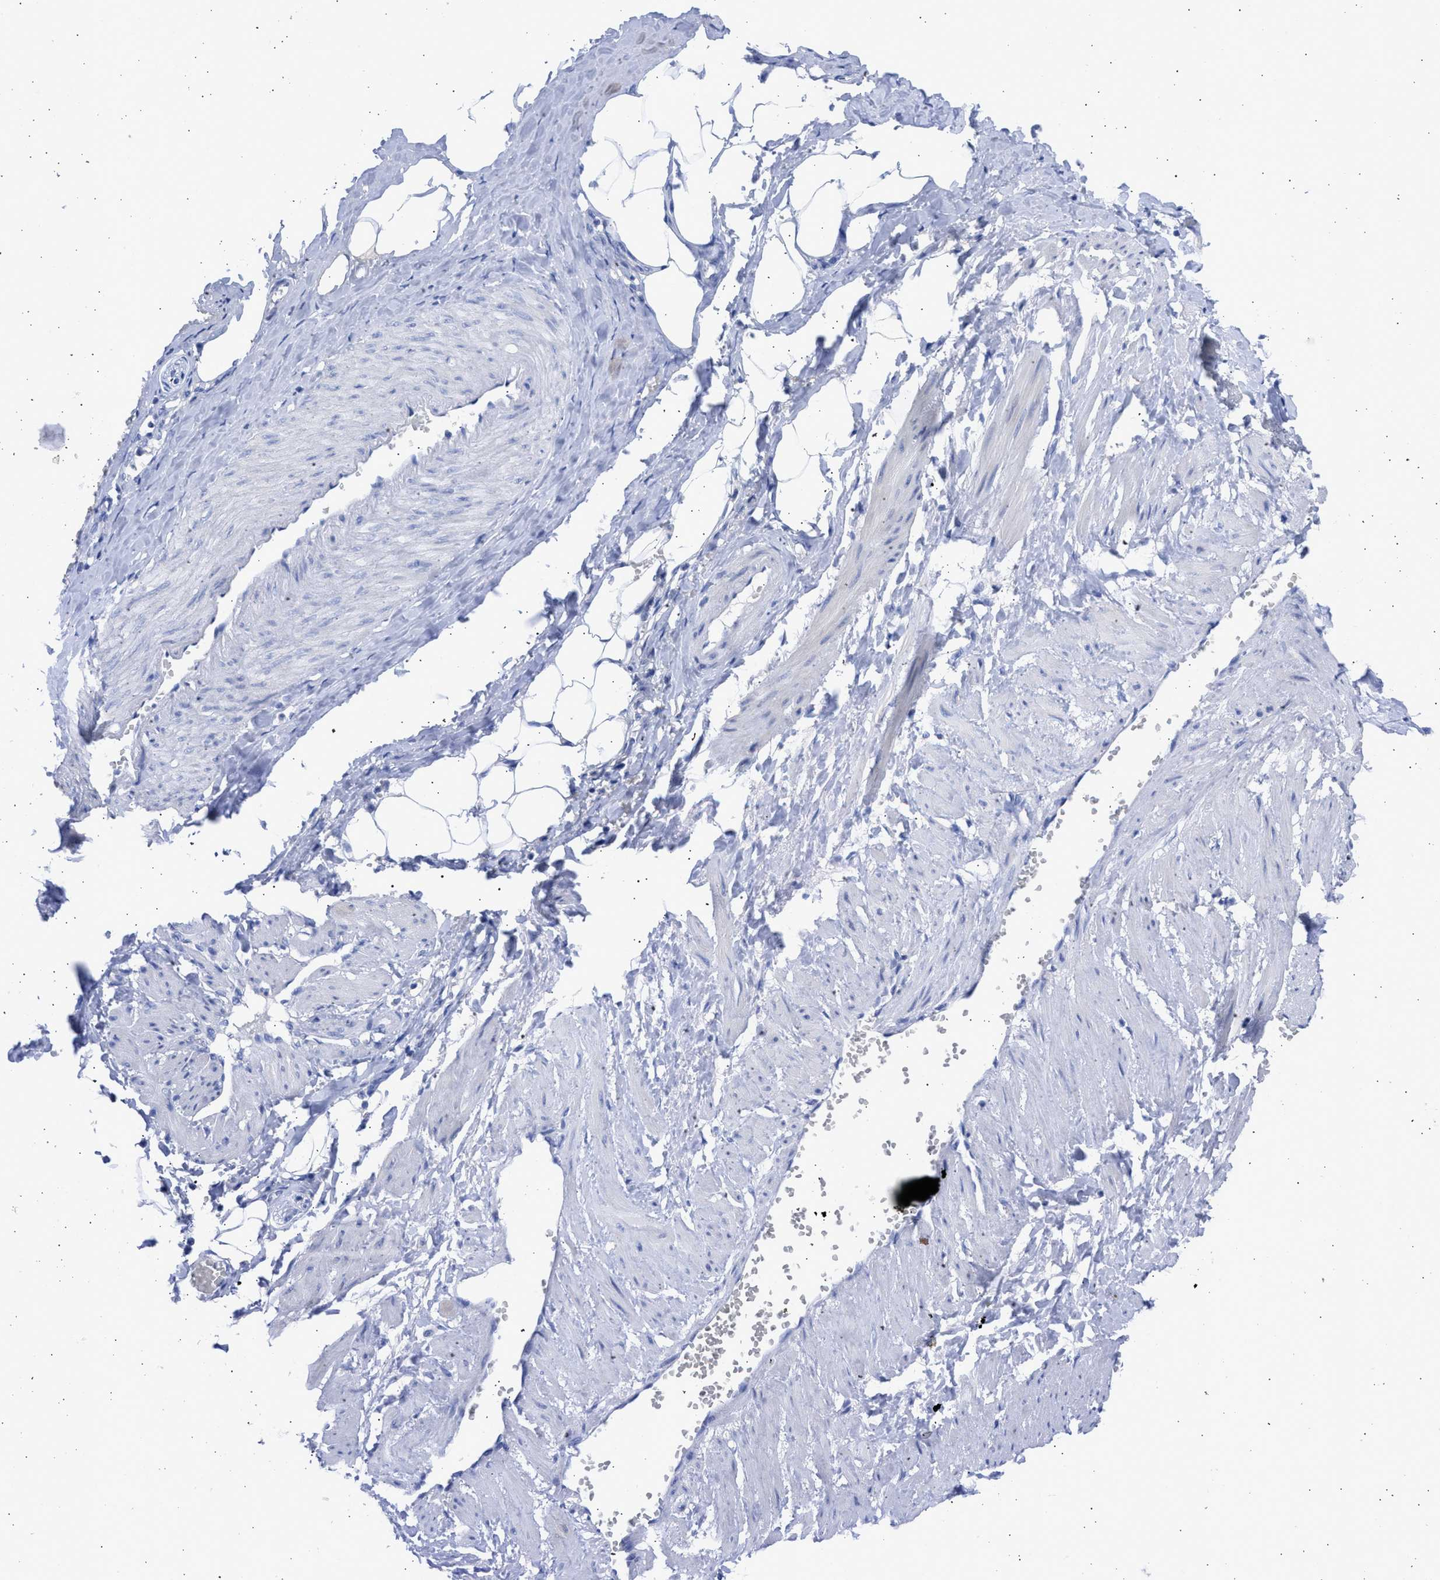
{"staining": {"intensity": "negative", "quantity": "none", "location": "none"}, "tissue": "adipose tissue", "cell_type": "Adipocytes", "image_type": "normal", "snomed": [{"axis": "morphology", "description": "Normal tissue, NOS"}, {"axis": "topography", "description": "Soft tissue"}, {"axis": "topography", "description": "Vascular tissue"}], "caption": "Immunohistochemistry (IHC) micrograph of normal adipose tissue stained for a protein (brown), which exhibits no positivity in adipocytes. (DAB IHC with hematoxylin counter stain).", "gene": "RSPH1", "patient": {"sex": "female", "age": 35}}